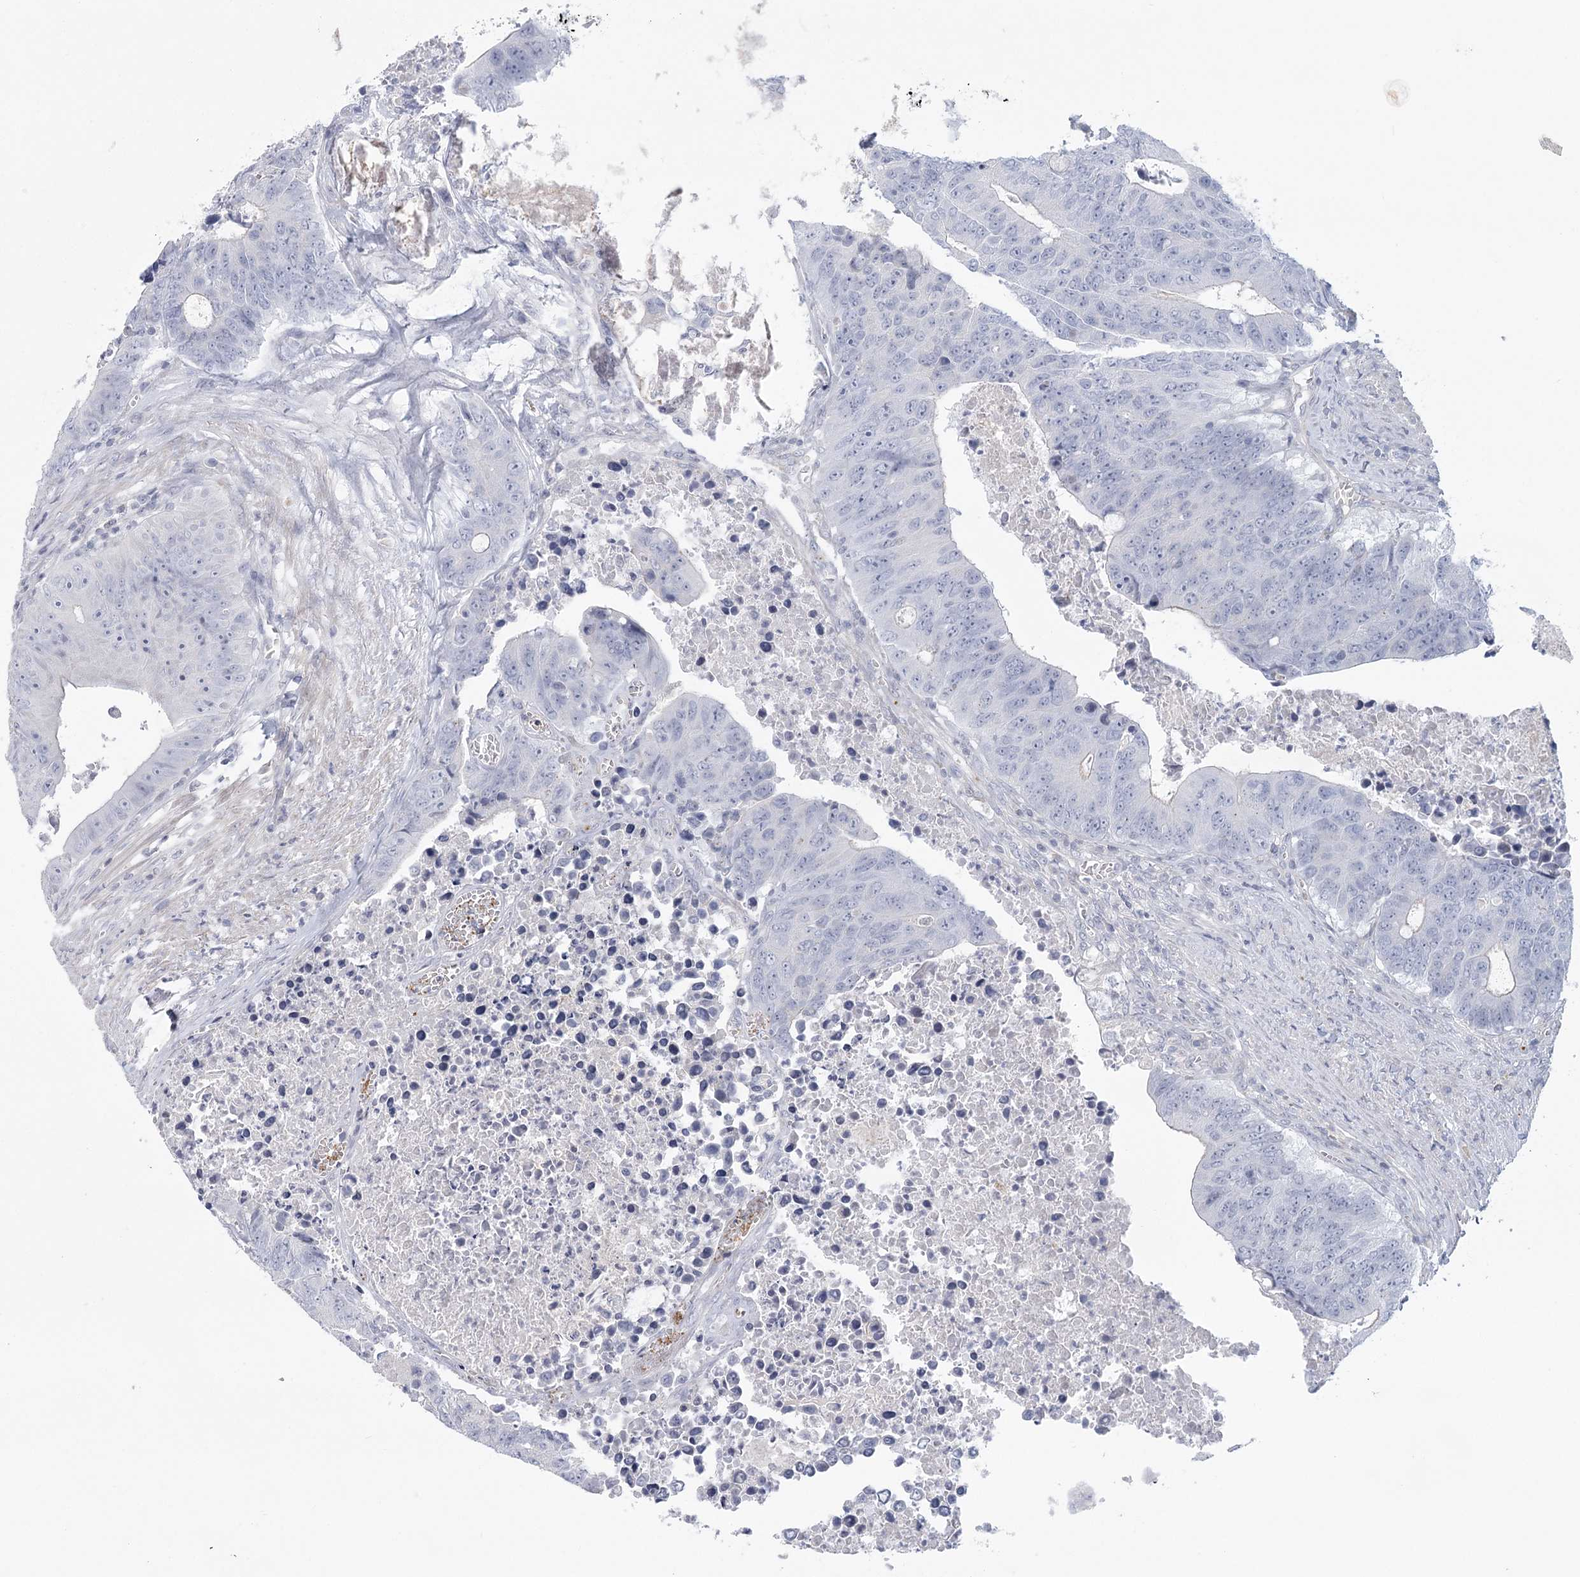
{"staining": {"intensity": "negative", "quantity": "none", "location": "none"}, "tissue": "colorectal cancer", "cell_type": "Tumor cells", "image_type": "cancer", "snomed": [{"axis": "morphology", "description": "Adenocarcinoma, NOS"}, {"axis": "topography", "description": "Colon"}], "caption": "Immunohistochemistry of colorectal cancer demonstrates no staining in tumor cells. (Brightfield microscopy of DAB immunohistochemistry (IHC) at high magnification).", "gene": "FAM76B", "patient": {"sex": "male", "age": 87}}